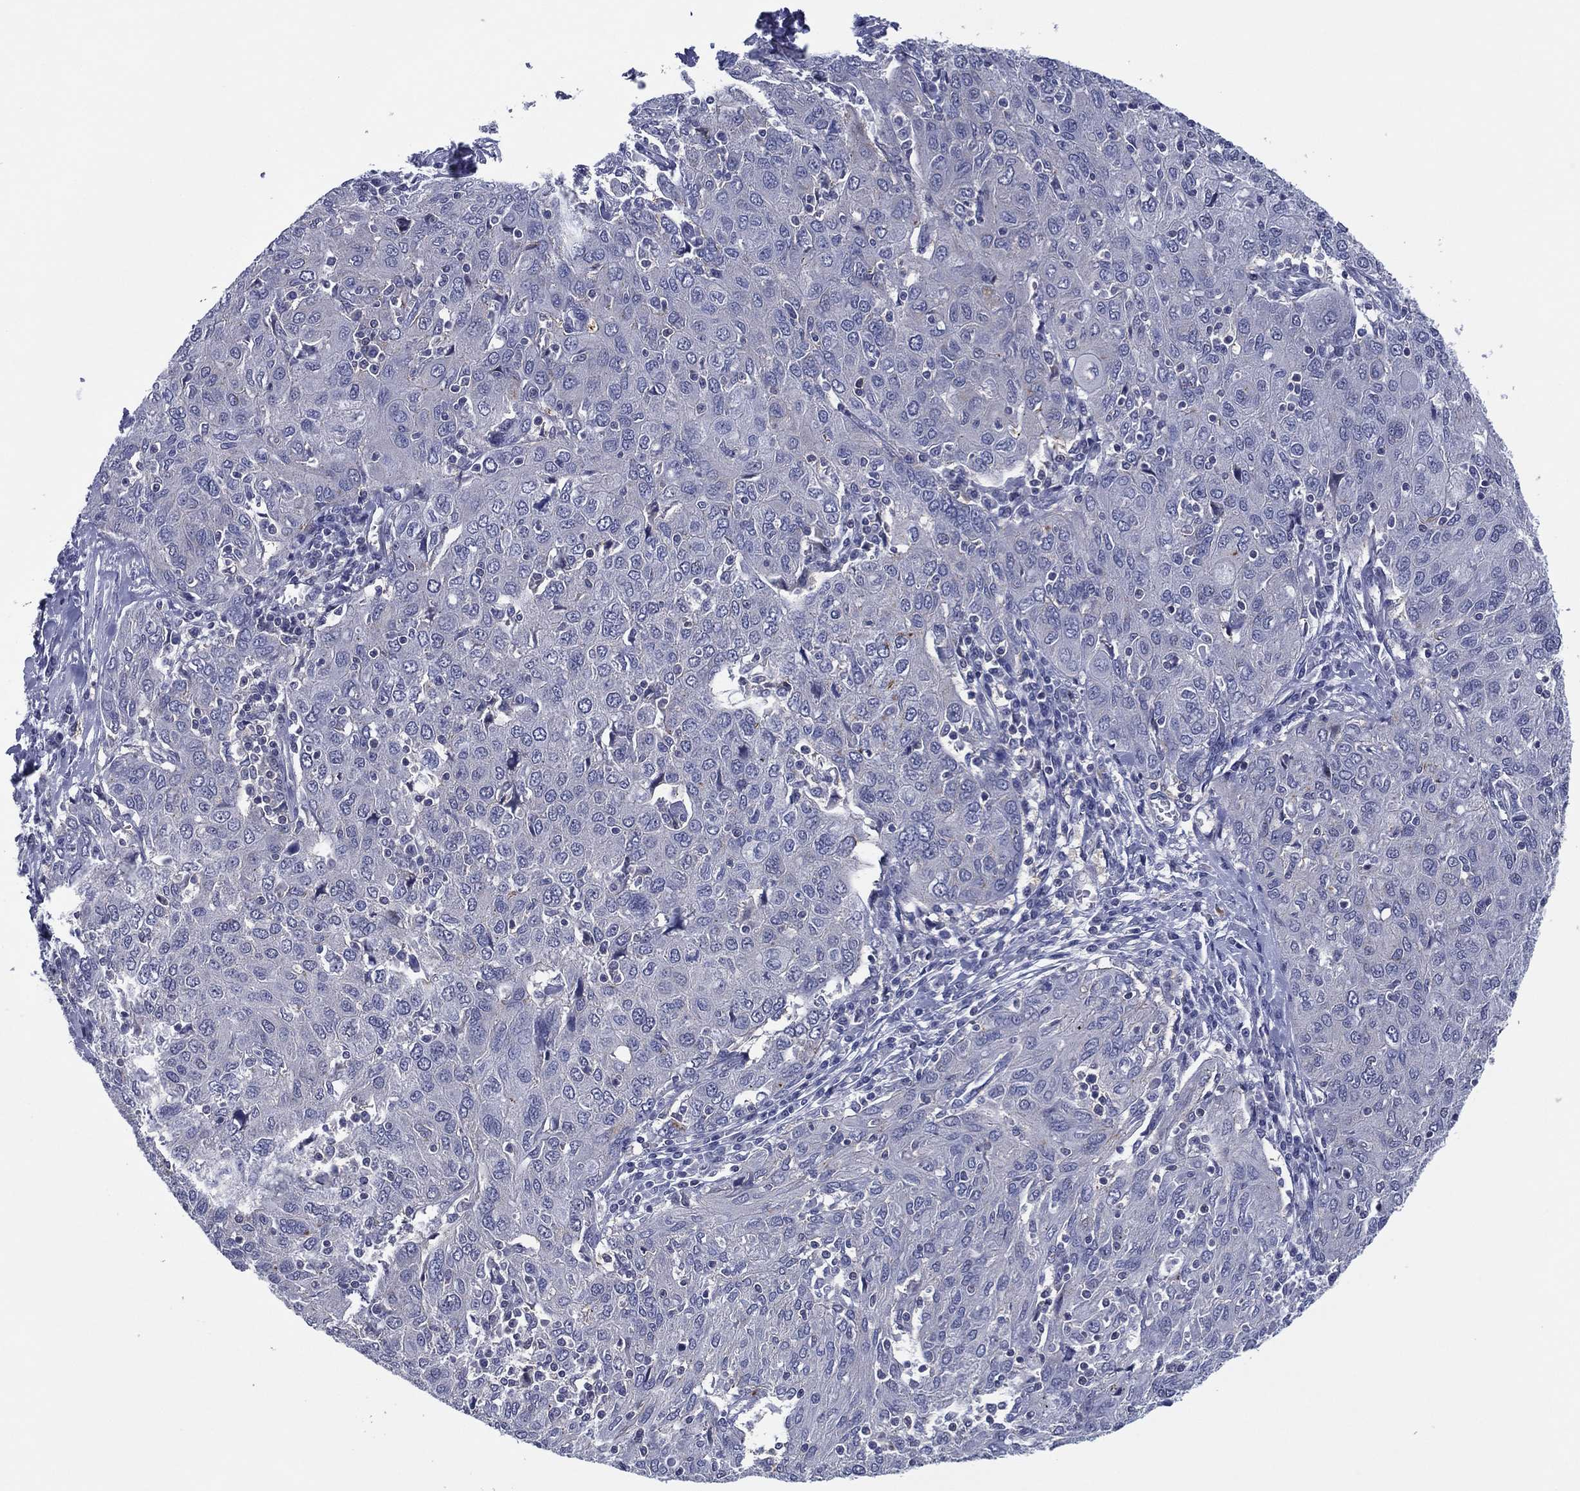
{"staining": {"intensity": "negative", "quantity": "none", "location": "none"}, "tissue": "ovarian cancer", "cell_type": "Tumor cells", "image_type": "cancer", "snomed": [{"axis": "morphology", "description": "Carcinoma, endometroid"}, {"axis": "topography", "description": "Ovary"}], "caption": "DAB (3,3'-diaminobenzidine) immunohistochemical staining of human endometroid carcinoma (ovarian) exhibits no significant positivity in tumor cells.", "gene": "TRIM31", "patient": {"sex": "female", "age": 50}}